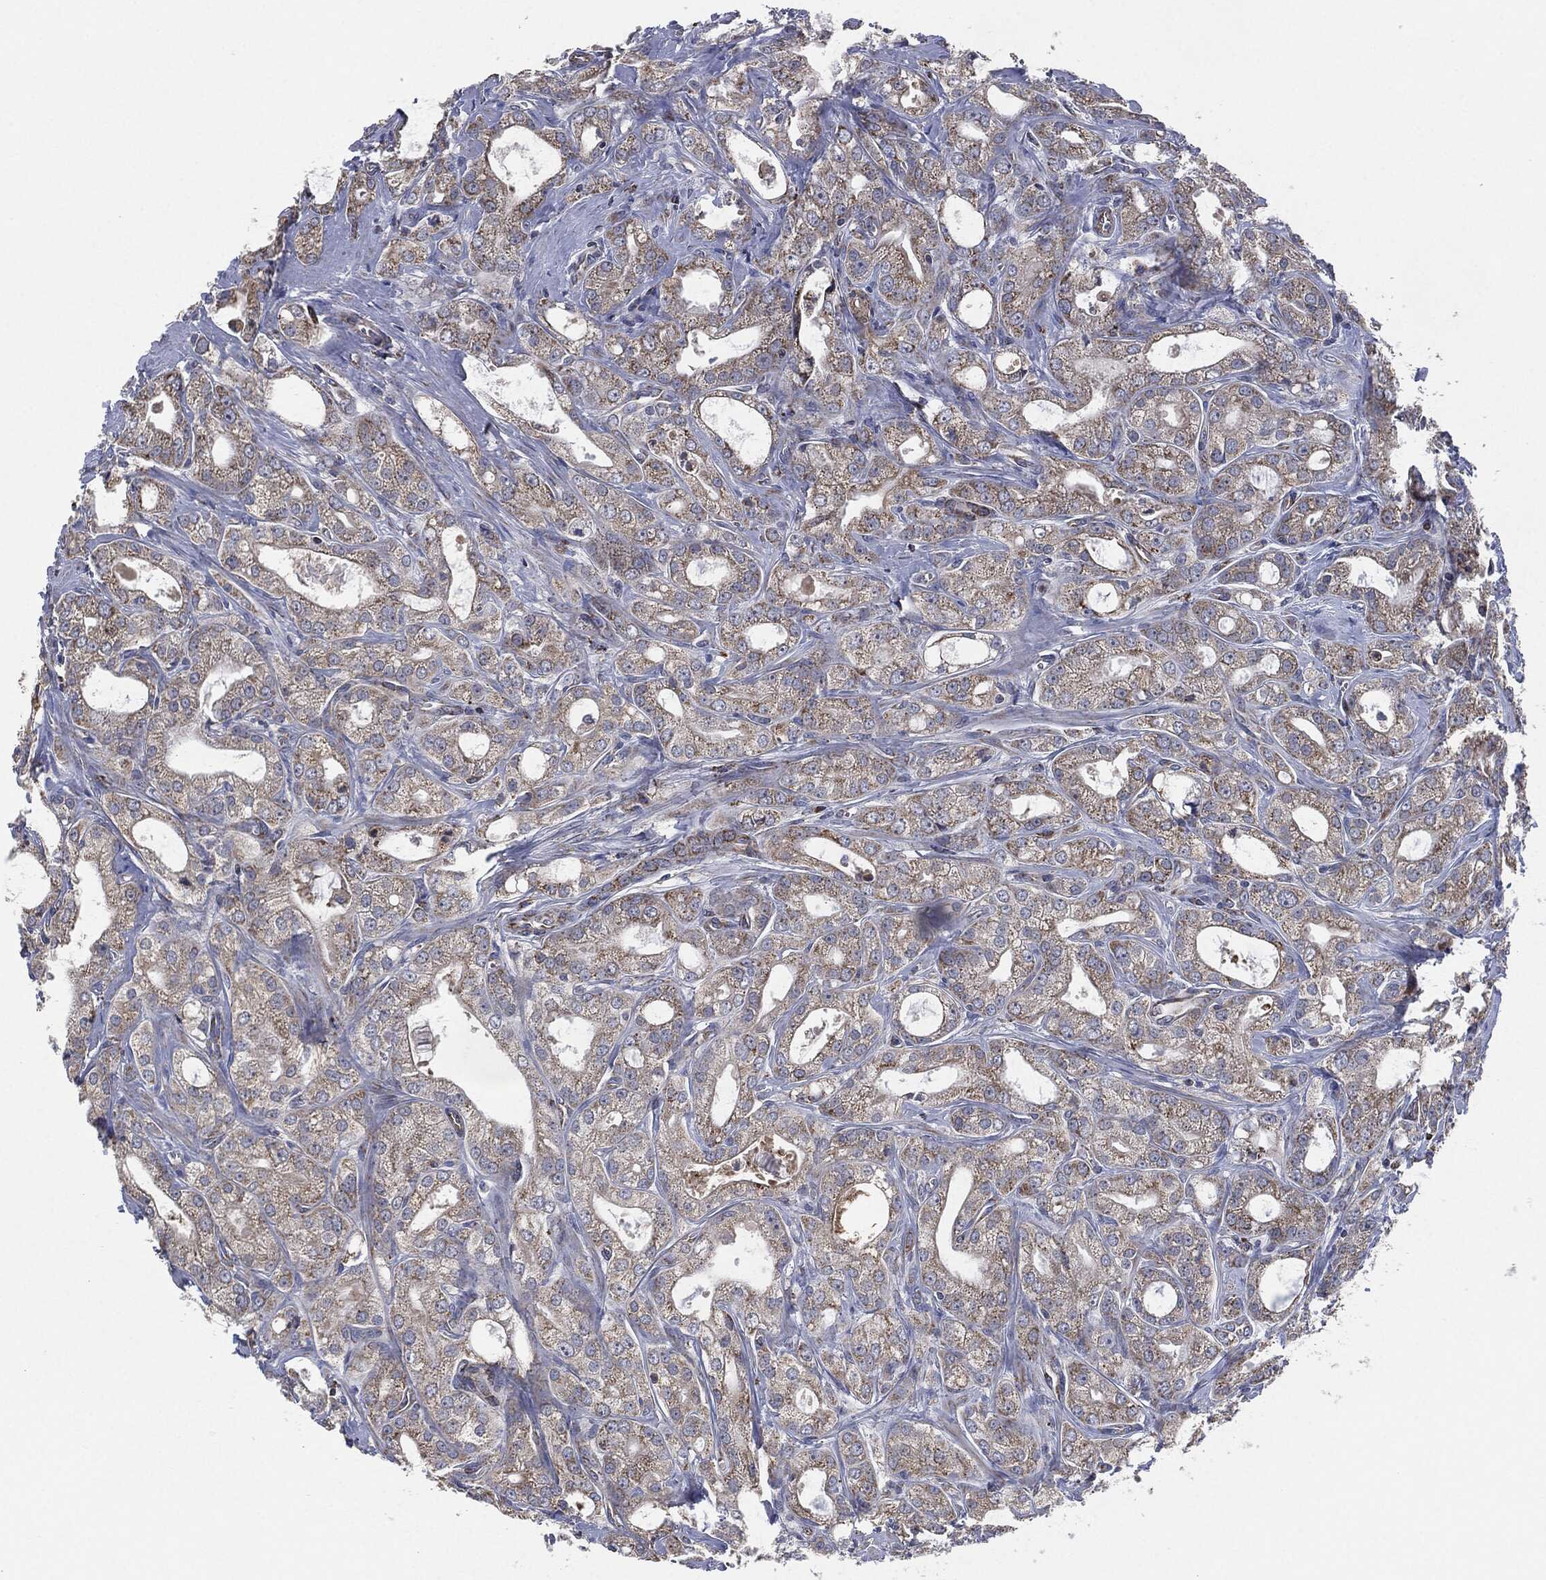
{"staining": {"intensity": "weak", "quantity": ">75%", "location": "cytoplasmic/membranous"}, "tissue": "prostate cancer", "cell_type": "Tumor cells", "image_type": "cancer", "snomed": [{"axis": "morphology", "description": "Adenocarcinoma, NOS"}, {"axis": "morphology", "description": "Adenocarcinoma, High grade"}, {"axis": "topography", "description": "Prostate"}], "caption": "Approximately >75% of tumor cells in adenocarcinoma (prostate) exhibit weak cytoplasmic/membranous protein expression as visualized by brown immunohistochemical staining.", "gene": "NDUFV2", "patient": {"sex": "male", "age": 70}}